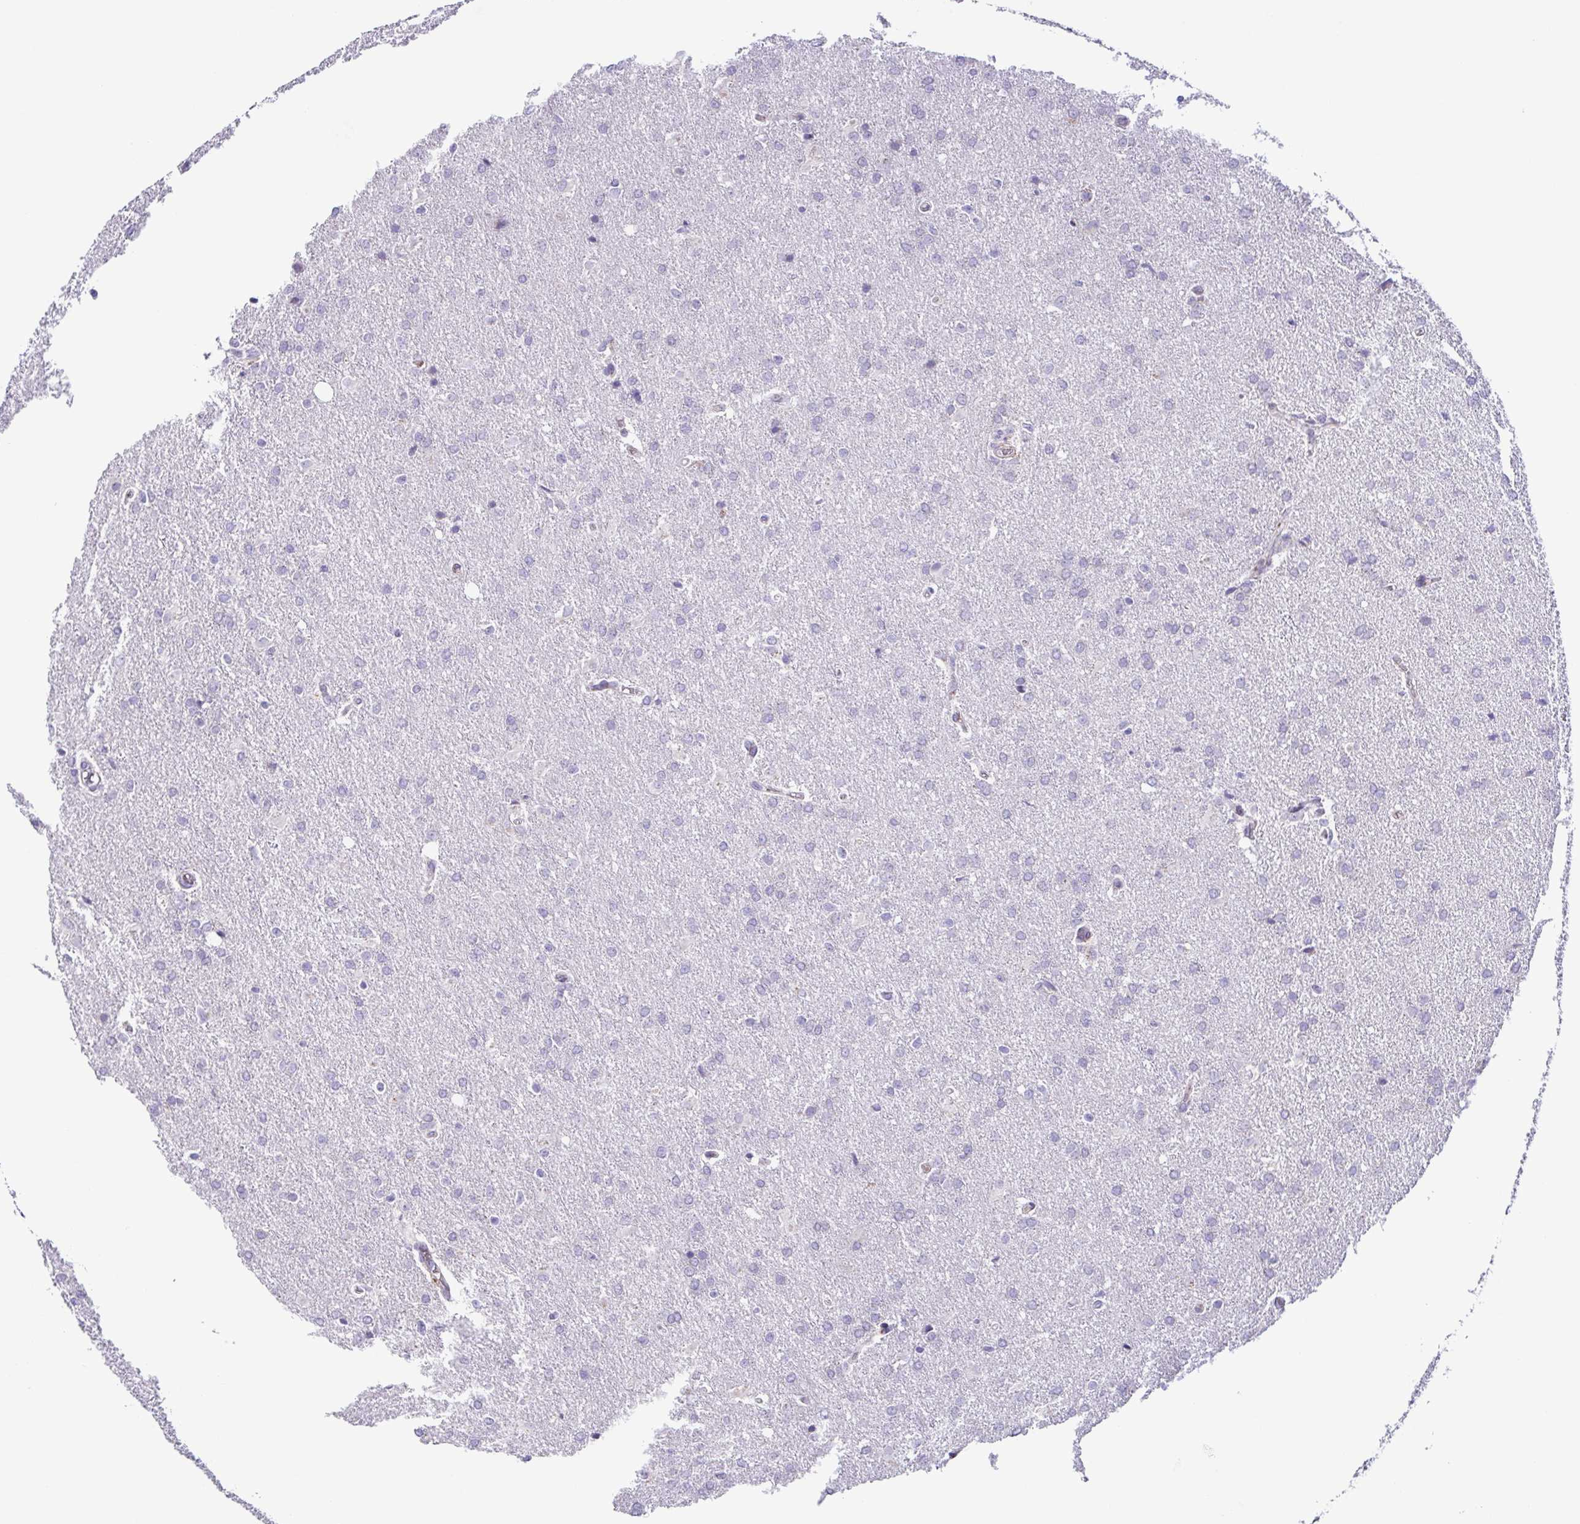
{"staining": {"intensity": "negative", "quantity": "none", "location": "none"}, "tissue": "glioma", "cell_type": "Tumor cells", "image_type": "cancer", "snomed": [{"axis": "morphology", "description": "Glioma, malignant, High grade"}, {"axis": "topography", "description": "Brain"}], "caption": "The immunohistochemistry (IHC) histopathology image has no significant positivity in tumor cells of malignant glioma (high-grade) tissue.", "gene": "COL17A1", "patient": {"sex": "male", "age": 68}}